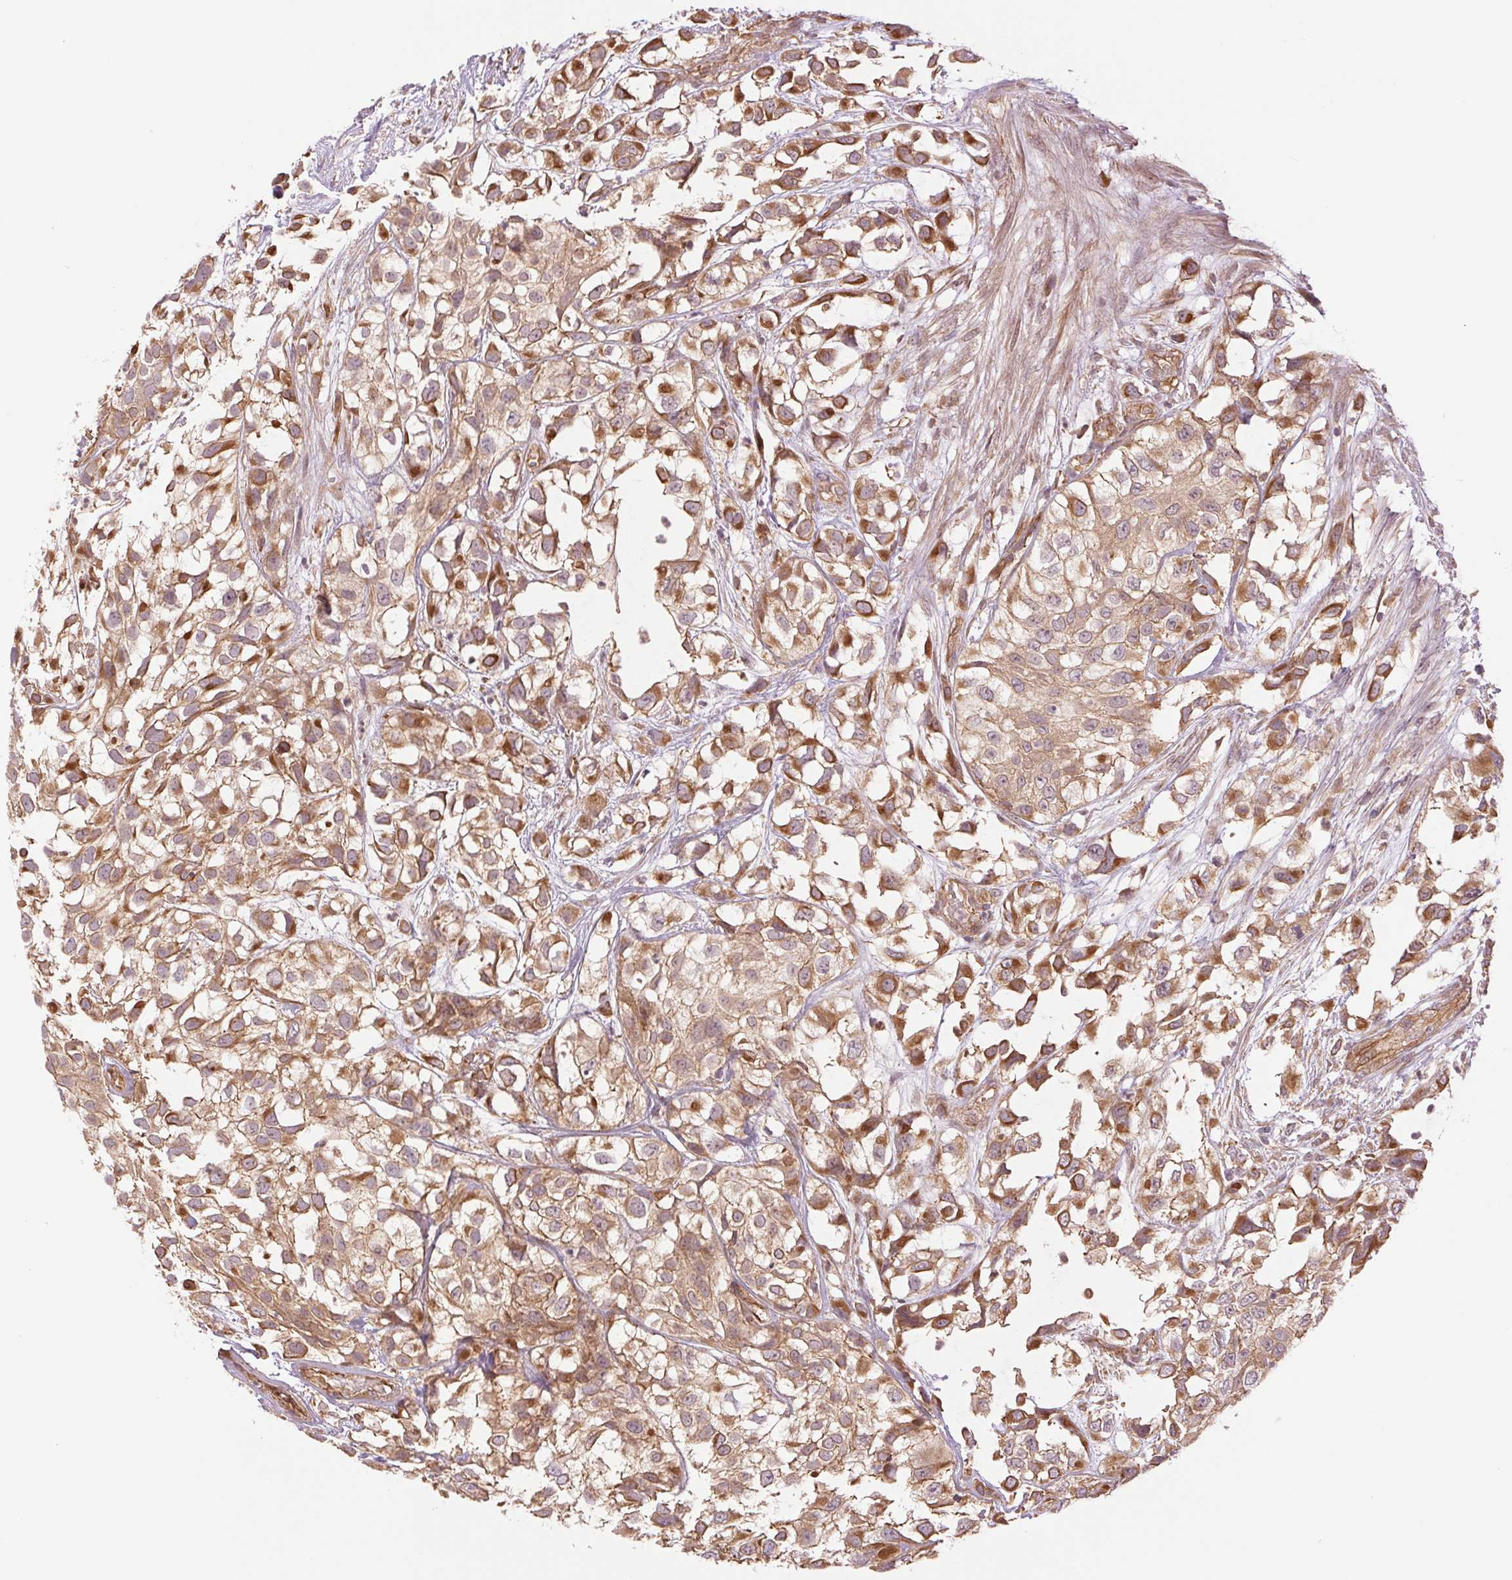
{"staining": {"intensity": "moderate", "quantity": ">75%", "location": "cytoplasmic/membranous"}, "tissue": "urothelial cancer", "cell_type": "Tumor cells", "image_type": "cancer", "snomed": [{"axis": "morphology", "description": "Urothelial carcinoma, High grade"}, {"axis": "topography", "description": "Urinary bladder"}], "caption": "Human urothelial cancer stained with a protein marker demonstrates moderate staining in tumor cells.", "gene": "STARD7", "patient": {"sex": "male", "age": 56}}